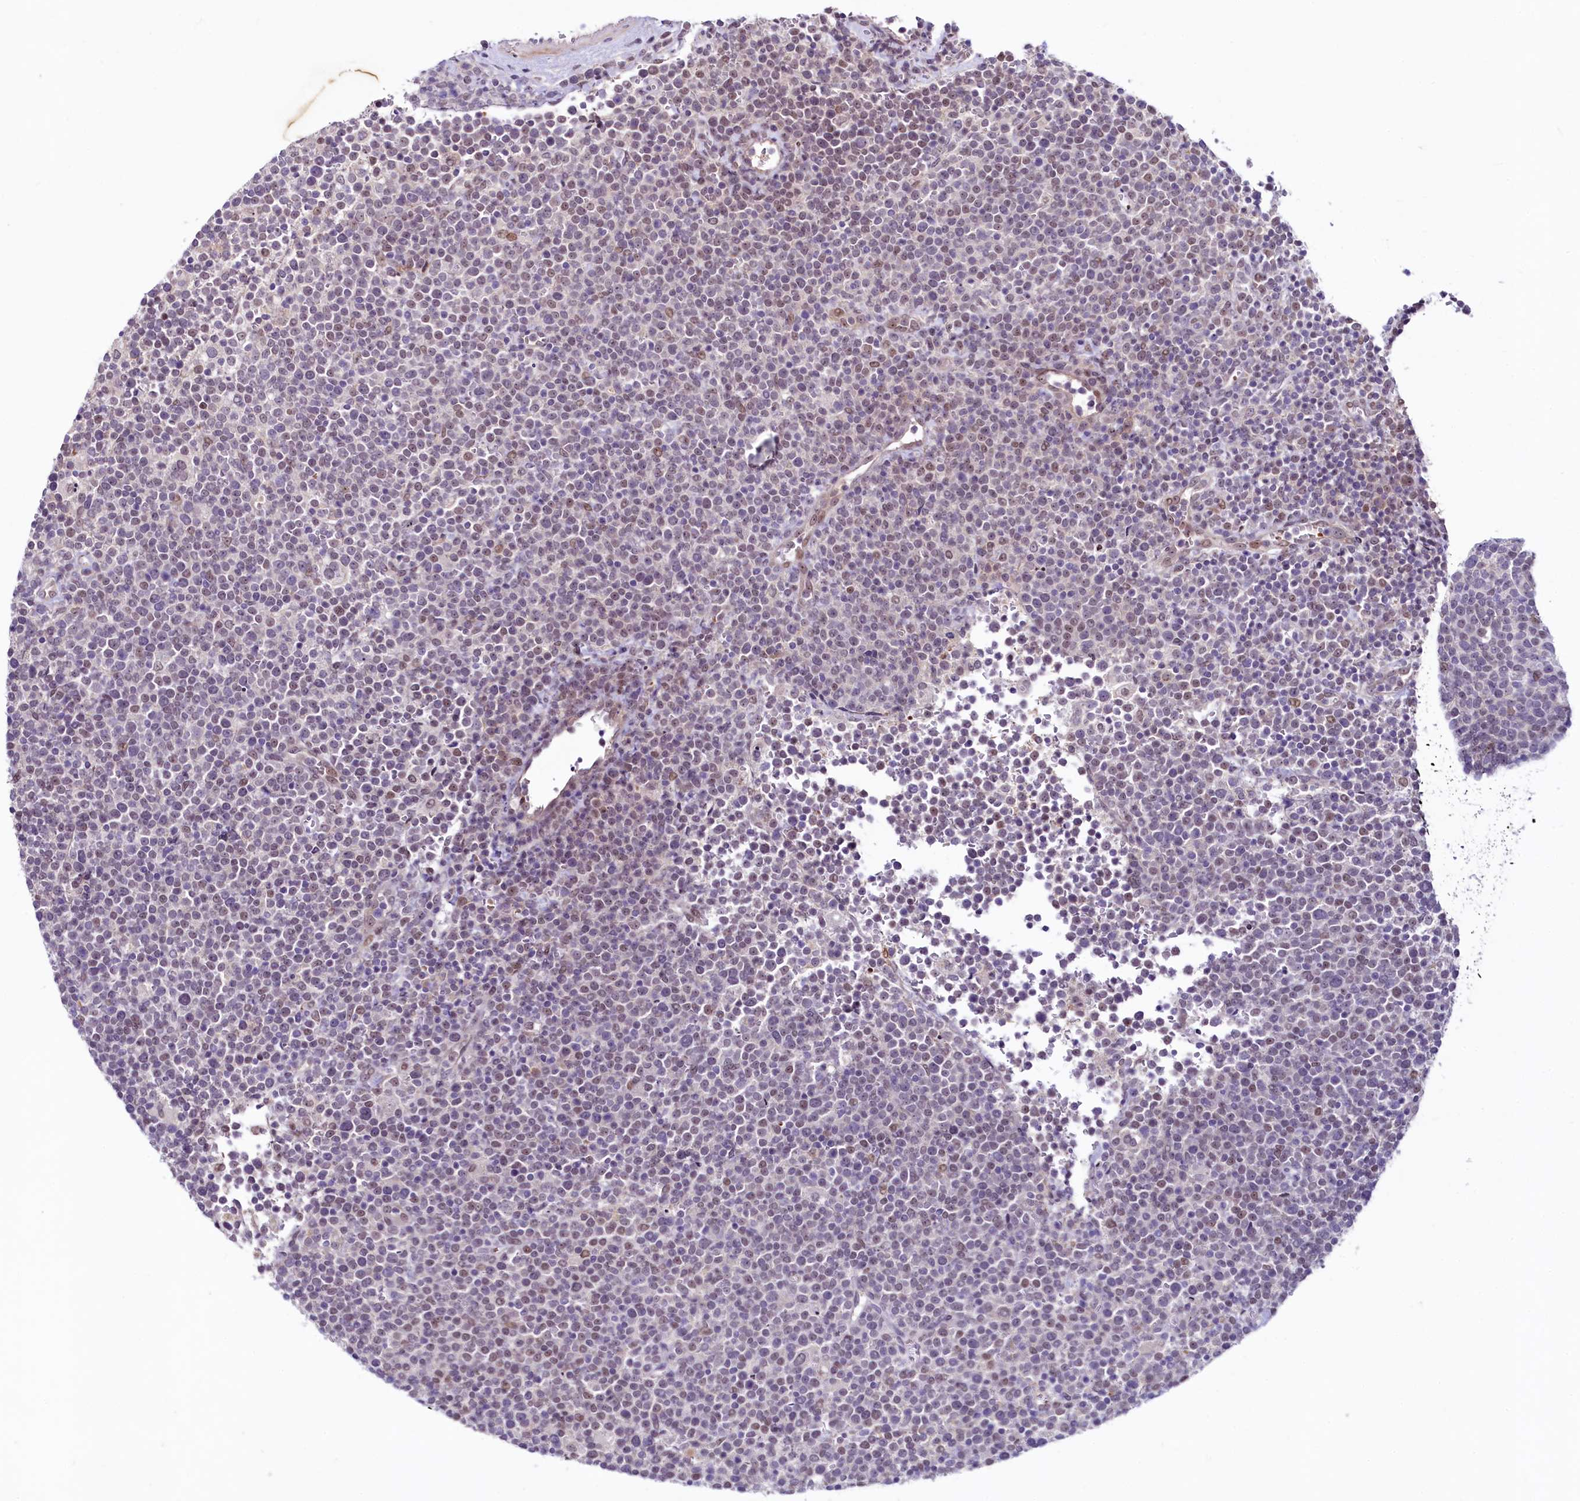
{"staining": {"intensity": "weak", "quantity": "<25%", "location": "nuclear"}, "tissue": "lymphoma", "cell_type": "Tumor cells", "image_type": "cancer", "snomed": [{"axis": "morphology", "description": "Malignant lymphoma, non-Hodgkin's type, High grade"}, {"axis": "topography", "description": "Lymph node"}], "caption": "Malignant lymphoma, non-Hodgkin's type (high-grade) was stained to show a protein in brown. There is no significant staining in tumor cells. The staining was performed using DAB (3,3'-diaminobenzidine) to visualize the protein expression in brown, while the nuclei were stained in blue with hematoxylin (Magnification: 20x).", "gene": "LEUTX", "patient": {"sex": "male", "age": 61}}